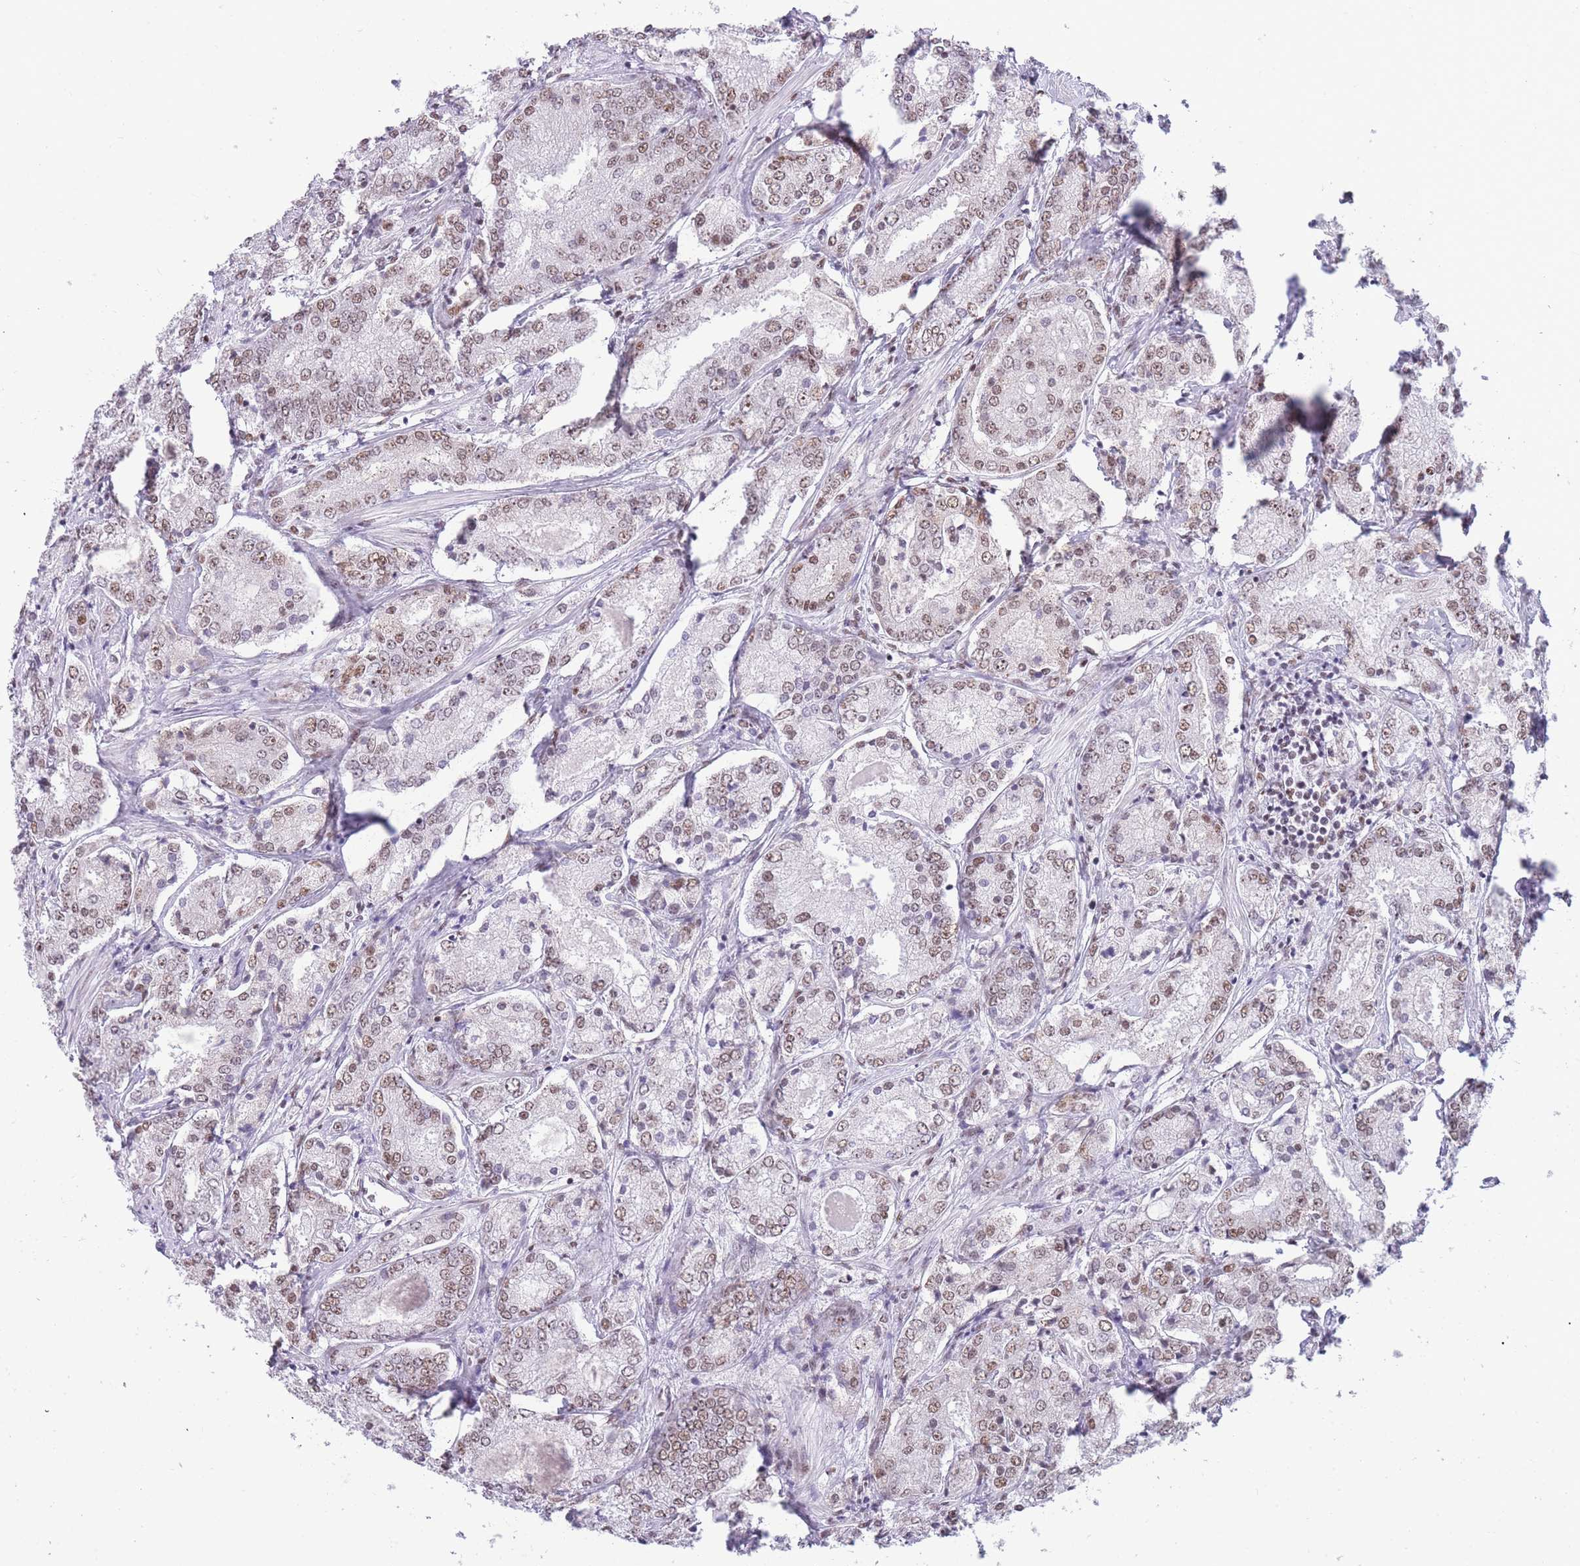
{"staining": {"intensity": "moderate", "quantity": ">75%", "location": "nuclear"}, "tissue": "prostate cancer", "cell_type": "Tumor cells", "image_type": "cancer", "snomed": [{"axis": "morphology", "description": "Adenocarcinoma, High grade"}, {"axis": "topography", "description": "Prostate"}], "caption": "IHC of human high-grade adenocarcinoma (prostate) shows medium levels of moderate nuclear staining in approximately >75% of tumor cells.", "gene": "HNRNPUL1", "patient": {"sex": "male", "age": 63}}